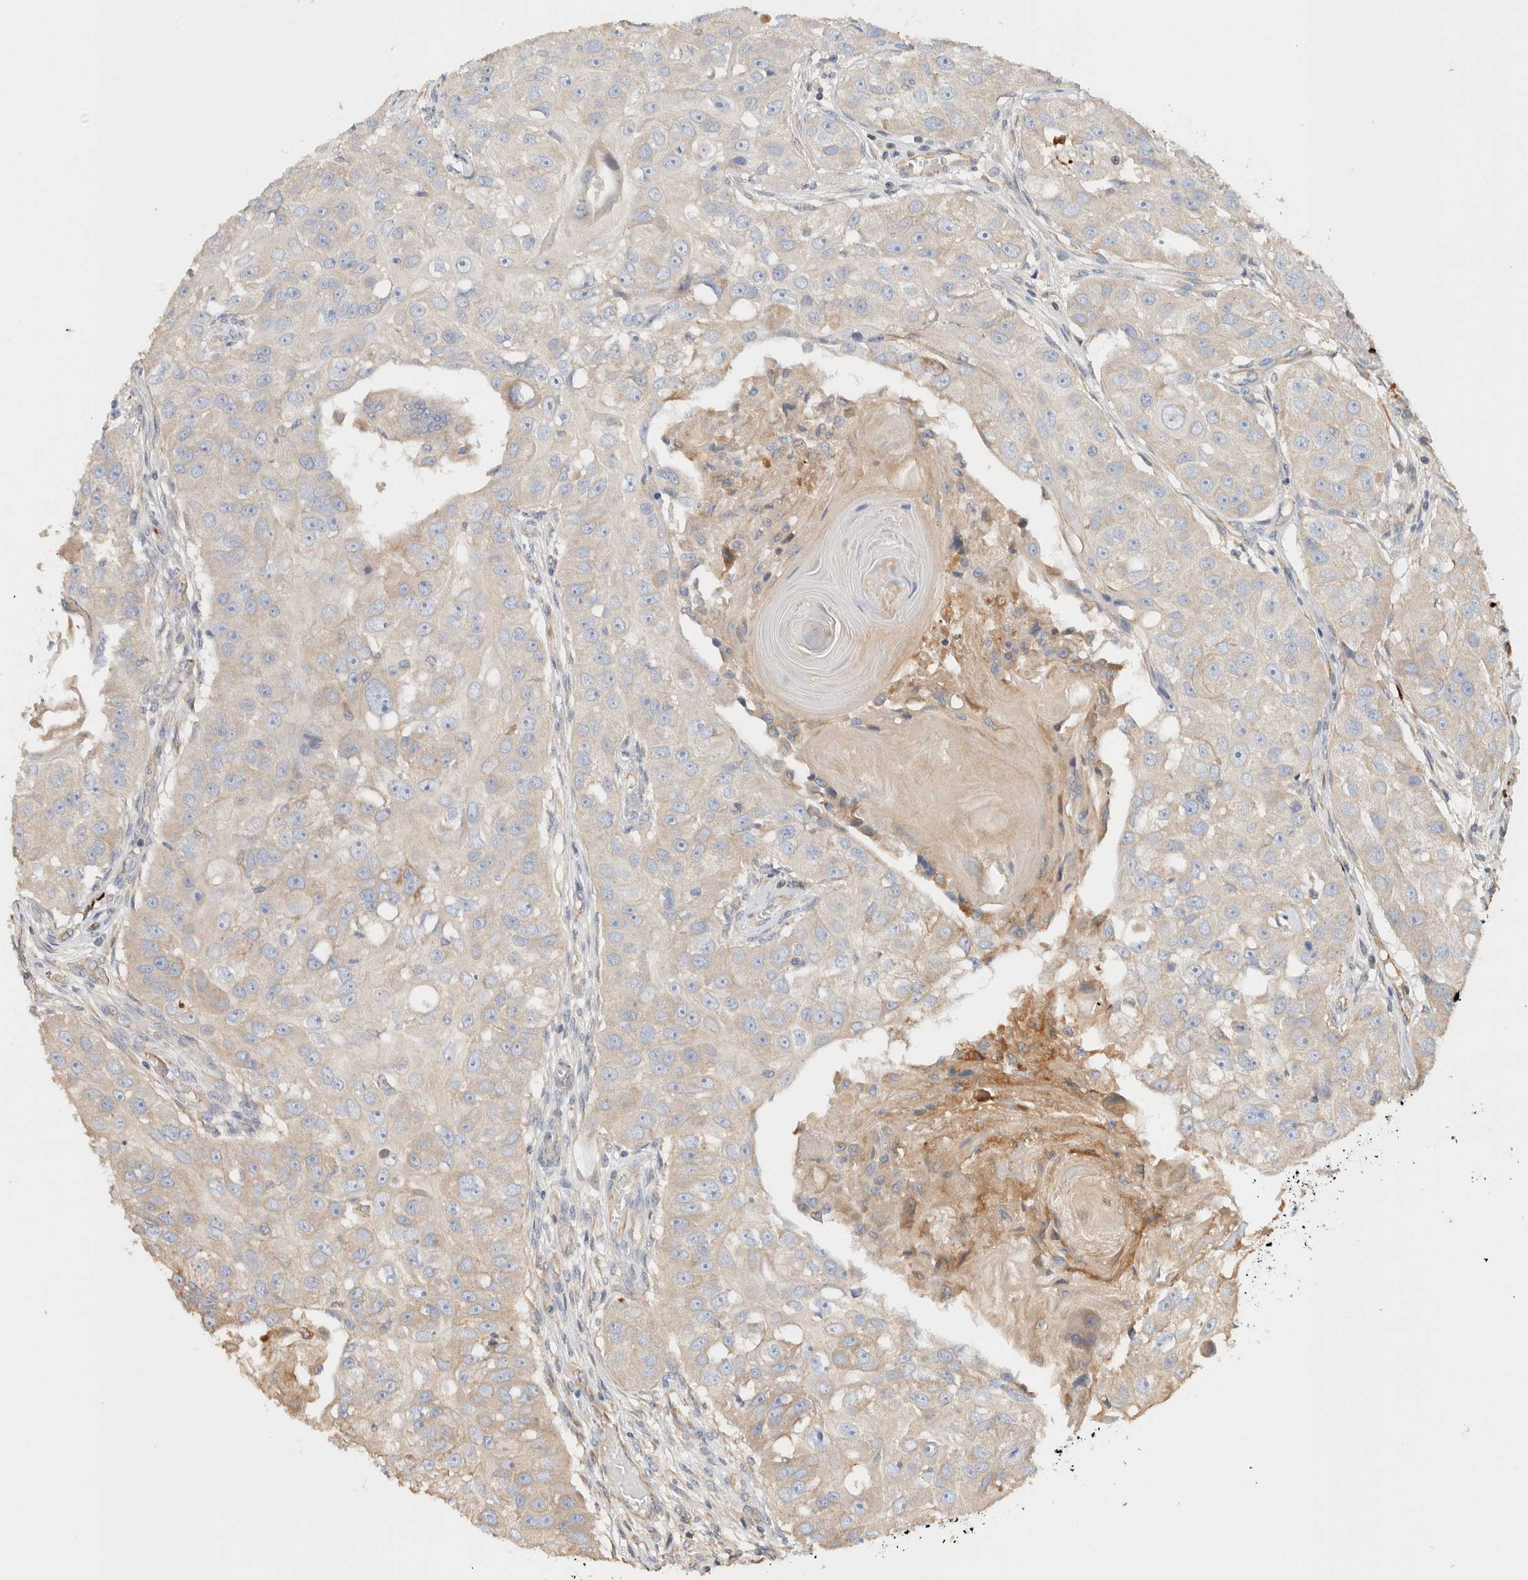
{"staining": {"intensity": "negative", "quantity": "none", "location": "none"}, "tissue": "head and neck cancer", "cell_type": "Tumor cells", "image_type": "cancer", "snomed": [{"axis": "morphology", "description": "Normal tissue, NOS"}, {"axis": "morphology", "description": "Squamous cell carcinoma, NOS"}, {"axis": "topography", "description": "Skeletal muscle"}, {"axis": "topography", "description": "Head-Neck"}], "caption": "High power microscopy image of an IHC micrograph of head and neck cancer, revealing no significant staining in tumor cells.", "gene": "PROS1", "patient": {"sex": "male", "age": 51}}